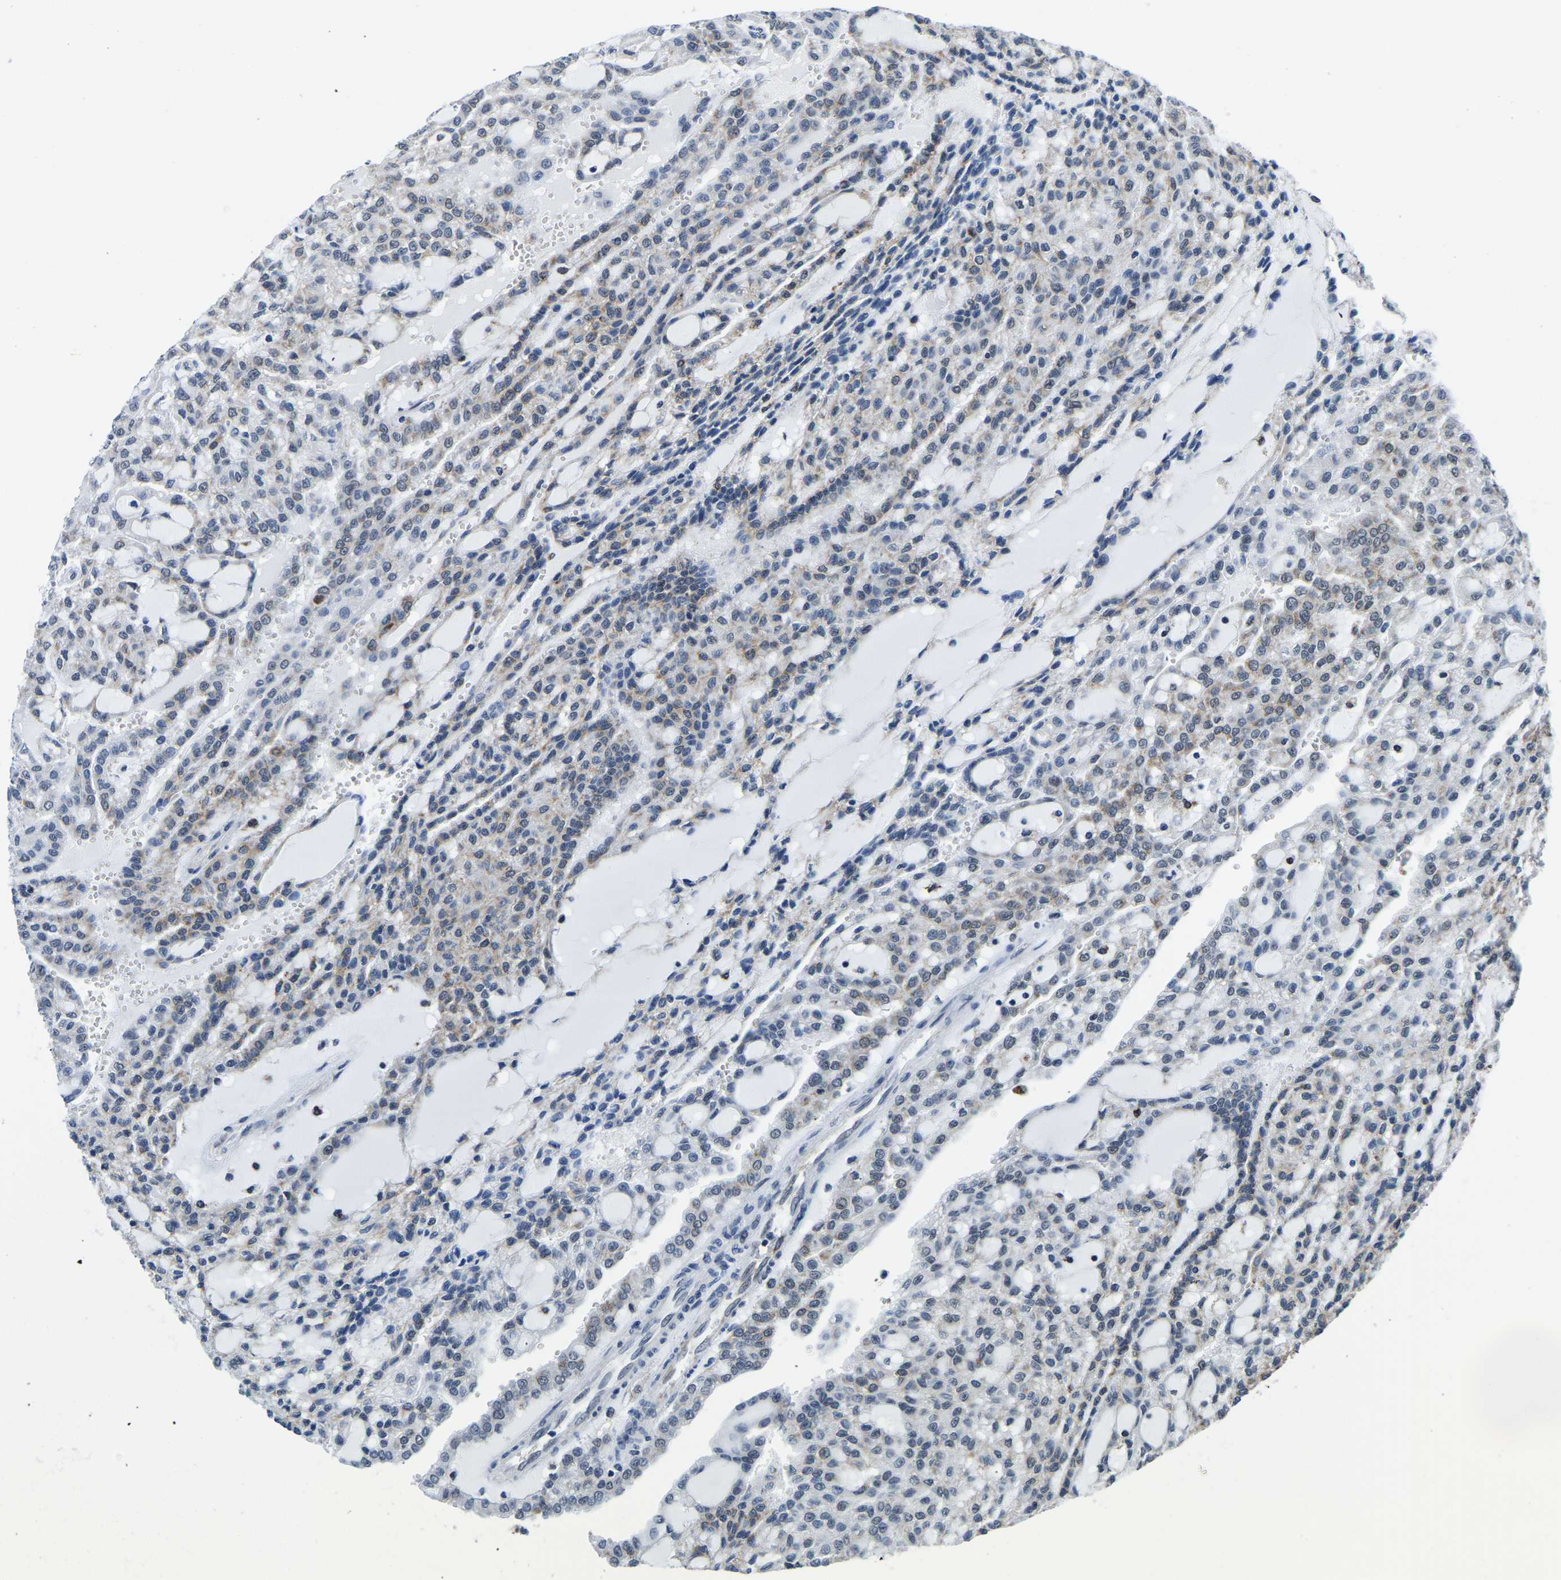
{"staining": {"intensity": "weak", "quantity": "<25%", "location": "cytoplasmic/membranous,nuclear"}, "tissue": "renal cancer", "cell_type": "Tumor cells", "image_type": "cancer", "snomed": [{"axis": "morphology", "description": "Adenocarcinoma, NOS"}, {"axis": "topography", "description": "Kidney"}], "caption": "High magnification brightfield microscopy of renal cancer stained with DAB (3,3'-diaminobenzidine) (brown) and counterstained with hematoxylin (blue): tumor cells show no significant staining.", "gene": "BNIP3L", "patient": {"sex": "male", "age": 63}}